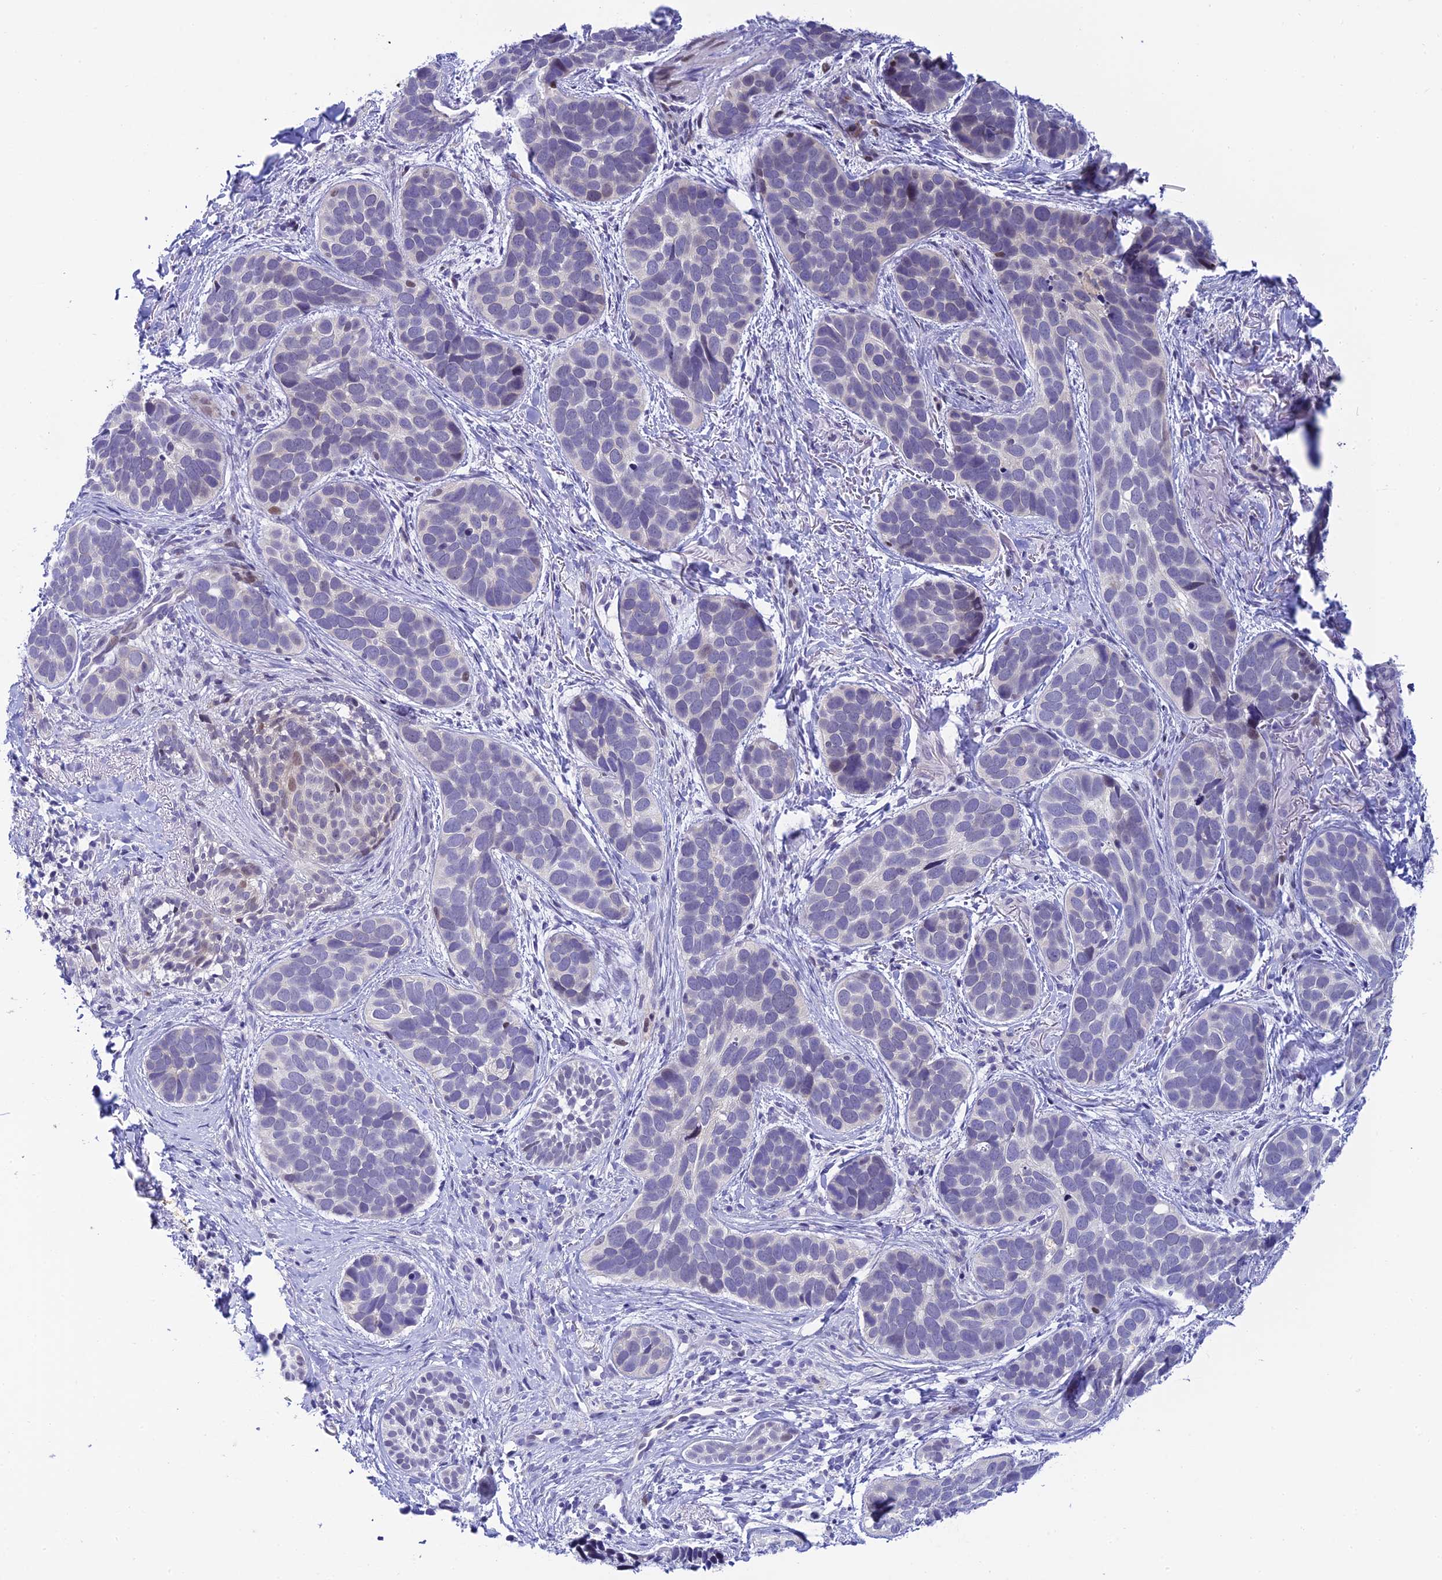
{"staining": {"intensity": "negative", "quantity": "none", "location": "none"}, "tissue": "skin cancer", "cell_type": "Tumor cells", "image_type": "cancer", "snomed": [{"axis": "morphology", "description": "Basal cell carcinoma"}, {"axis": "topography", "description": "Skin"}], "caption": "The histopathology image displays no staining of tumor cells in basal cell carcinoma (skin).", "gene": "RASGEF1B", "patient": {"sex": "male", "age": 71}}